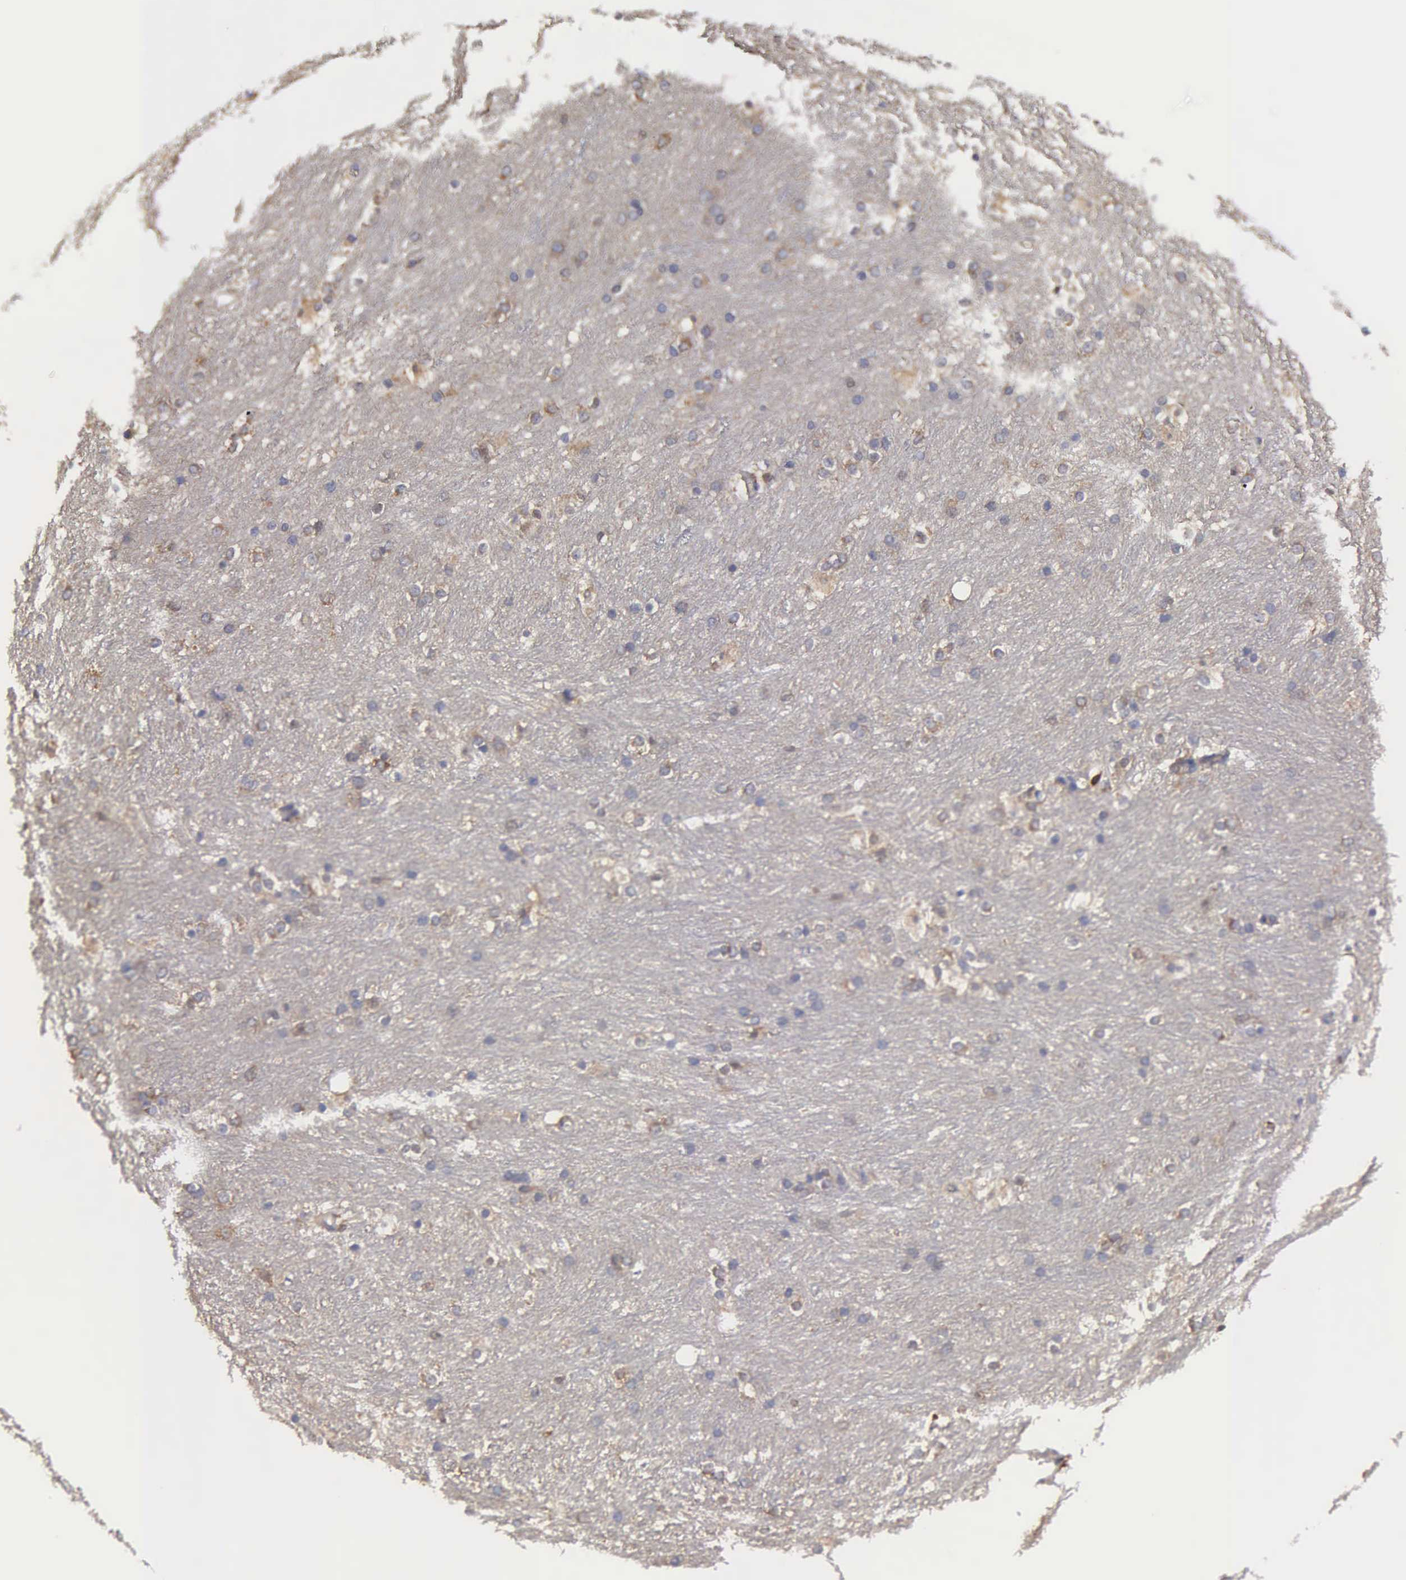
{"staining": {"intensity": "negative", "quantity": "none", "location": "none"}, "tissue": "caudate", "cell_type": "Glial cells", "image_type": "normal", "snomed": [{"axis": "morphology", "description": "Normal tissue, NOS"}, {"axis": "topography", "description": "Lateral ventricle wall"}], "caption": "DAB immunohistochemical staining of normal caudate reveals no significant staining in glial cells. Brightfield microscopy of IHC stained with DAB (3,3'-diaminobenzidine) (brown) and hematoxylin (blue), captured at high magnification.", "gene": "G6PD", "patient": {"sex": "female", "age": 19}}